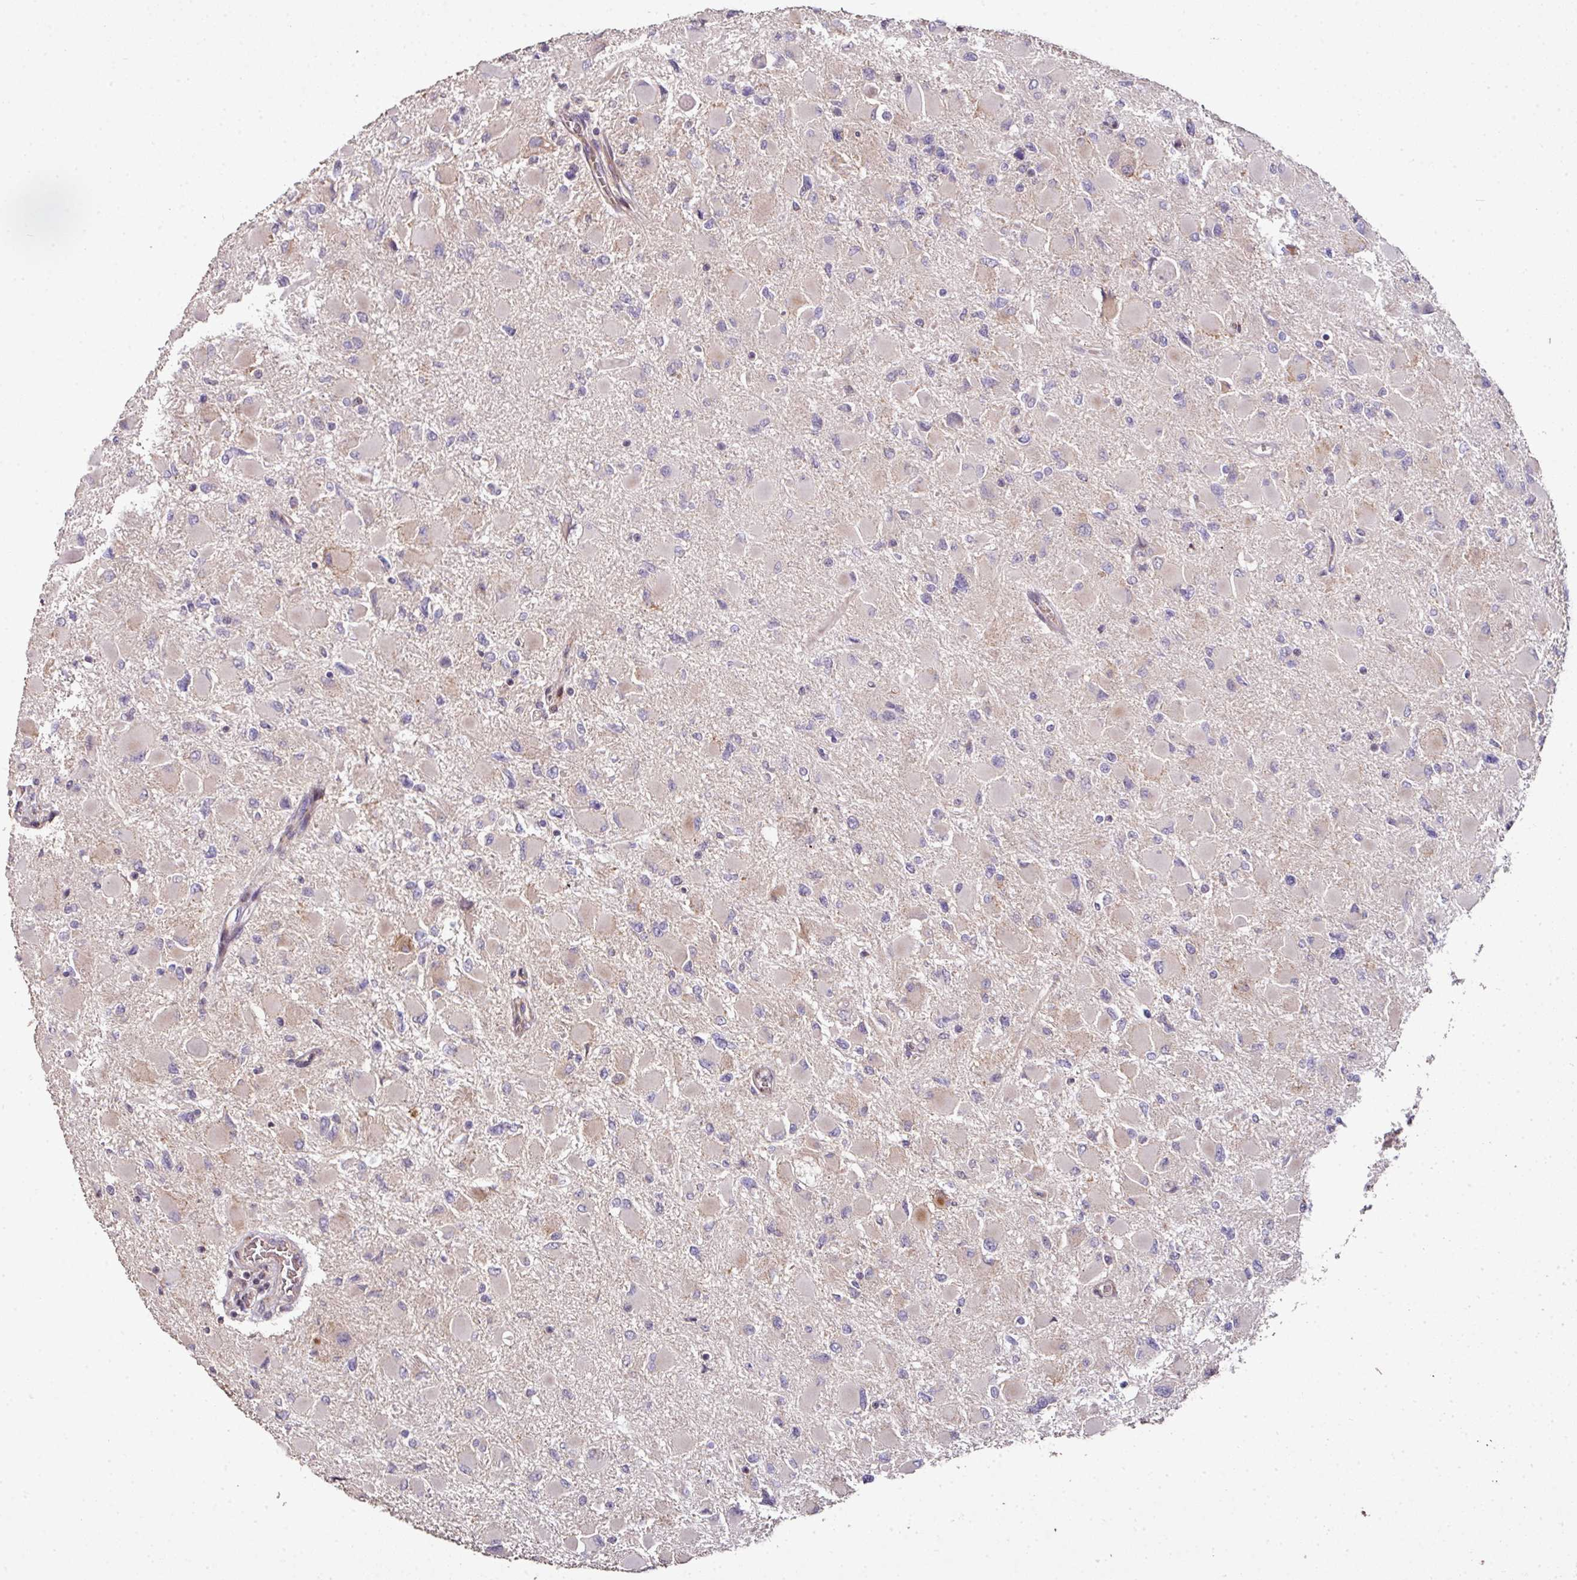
{"staining": {"intensity": "negative", "quantity": "none", "location": "none"}, "tissue": "glioma", "cell_type": "Tumor cells", "image_type": "cancer", "snomed": [{"axis": "morphology", "description": "Glioma, malignant, High grade"}, {"axis": "topography", "description": "Cerebral cortex"}], "caption": "Protein analysis of malignant glioma (high-grade) shows no significant expression in tumor cells.", "gene": "RPL23A", "patient": {"sex": "female", "age": 36}}